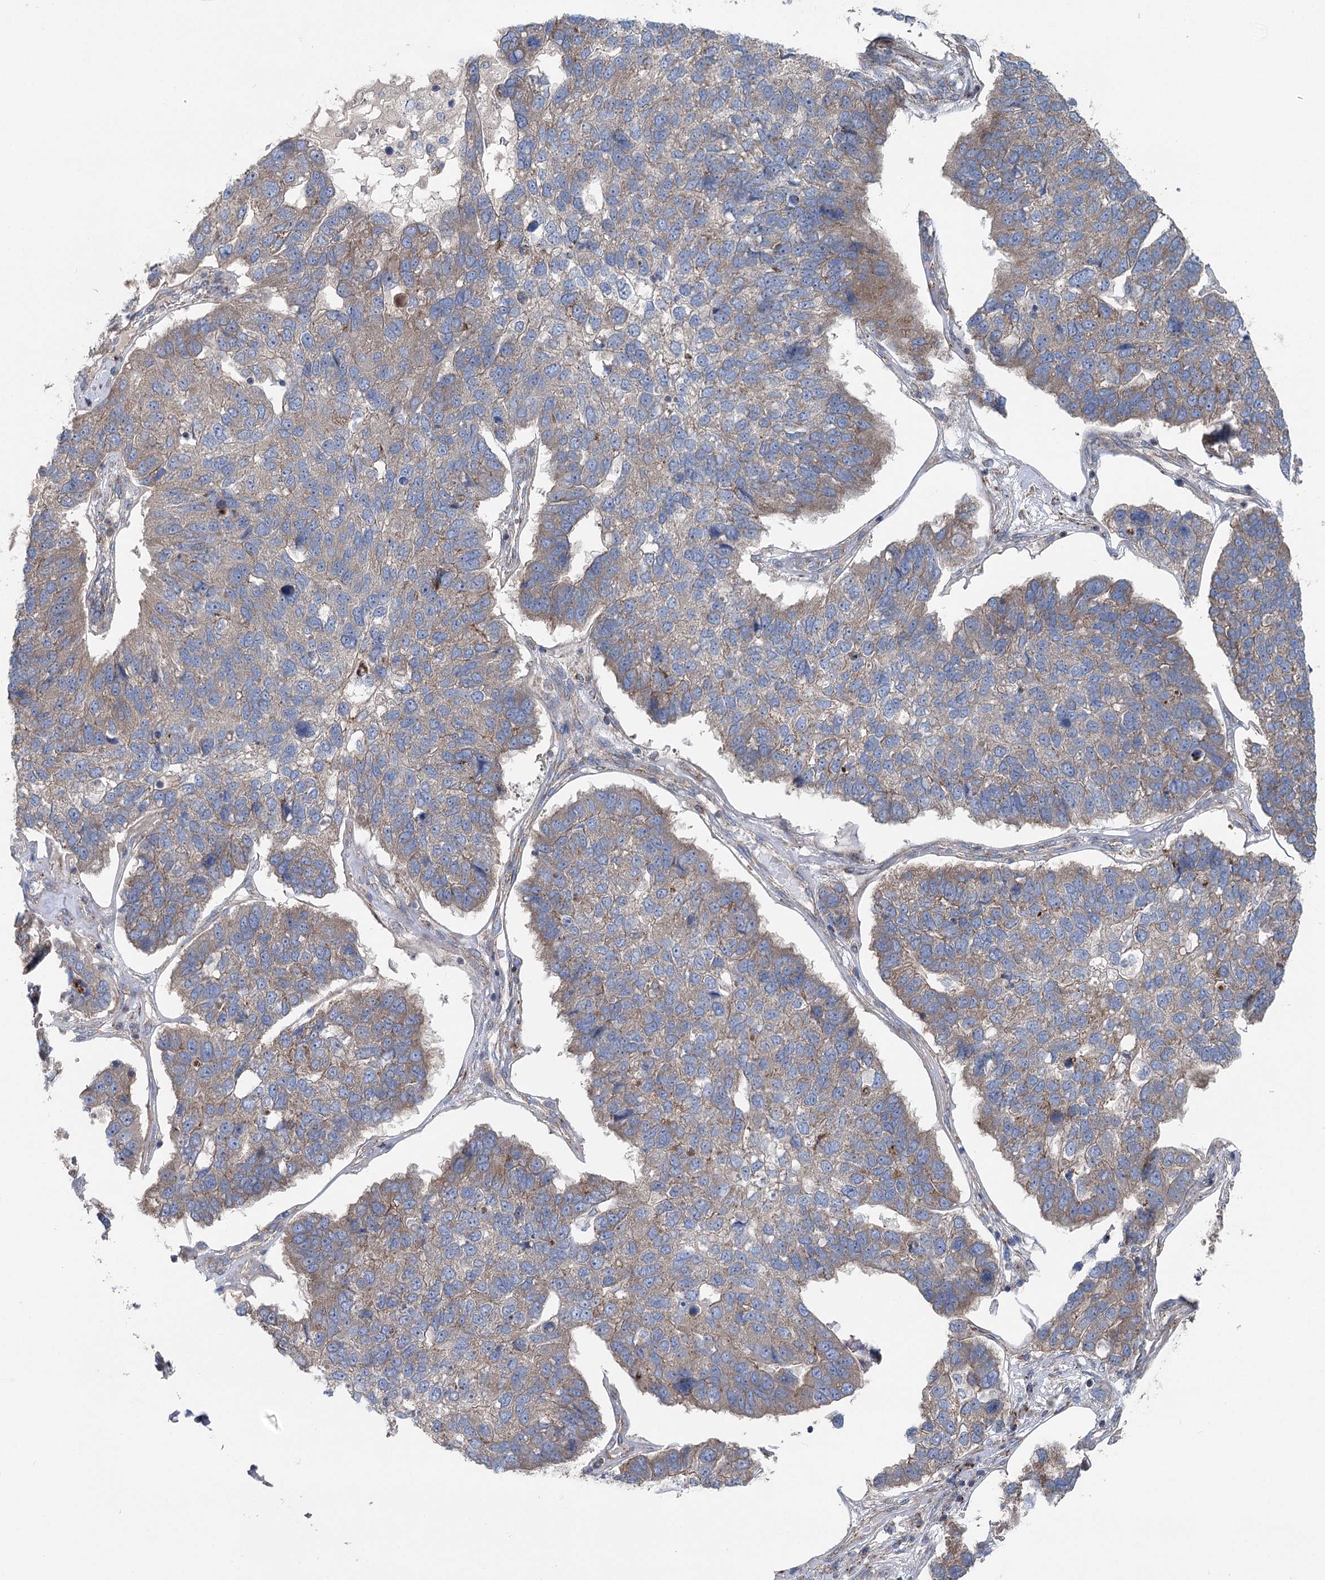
{"staining": {"intensity": "weak", "quantity": ">75%", "location": "cytoplasmic/membranous"}, "tissue": "pancreatic cancer", "cell_type": "Tumor cells", "image_type": "cancer", "snomed": [{"axis": "morphology", "description": "Adenocarcinoma, NOS"}, {"axis": "topography", "description": "Pancreas"}], "caption": "Pancreatic cancer stained for a protein (brown) shows weak cytoplasmic/membranous positive expression in about >75% of tumor cells.", "gene": "MARK2", "patient": {"sex": "female", "age": 61}}